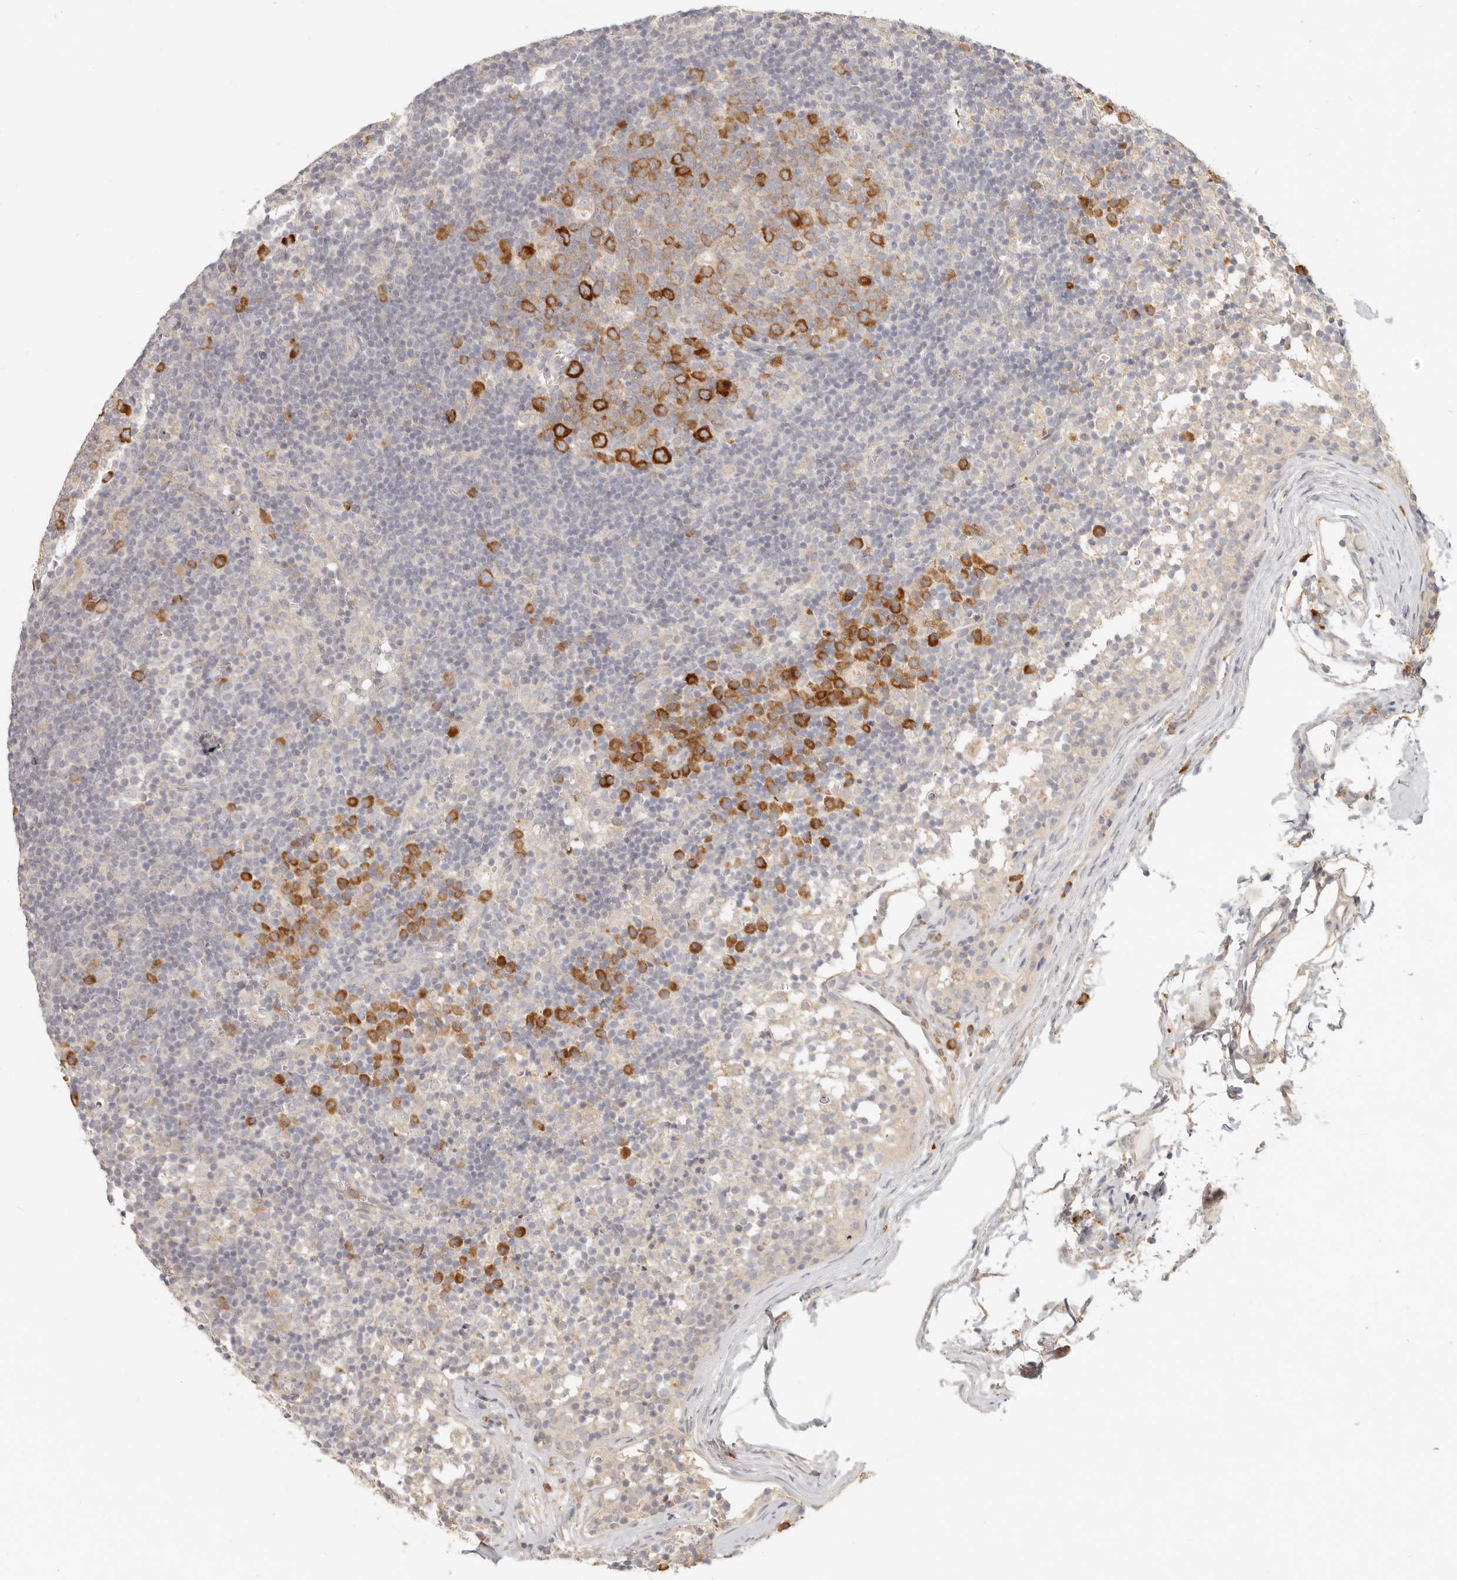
{"staining": {"intensity": "strong", "quantity": "<25%", "location": "cytoplasmic/membranous"}, "tissue": "lymph node", "cell_type": "Germinal center cells", "image_type": "normal", "snomed": [{"axis": "morphology", "description": "Normal tissue, NOS"}, {"axis": "morphology", "description": "Inflammation, NOS"}, {"axis": "topography", "description": "Lymph node"}], "caption": "The micrograph exhibits a brown stain indicating the presence of a protein in the cytoplasmic/membranous of germinal center cells in lymph node.", "gene": "PABPC4", "patient": {"sex": "male", "age": 55}}